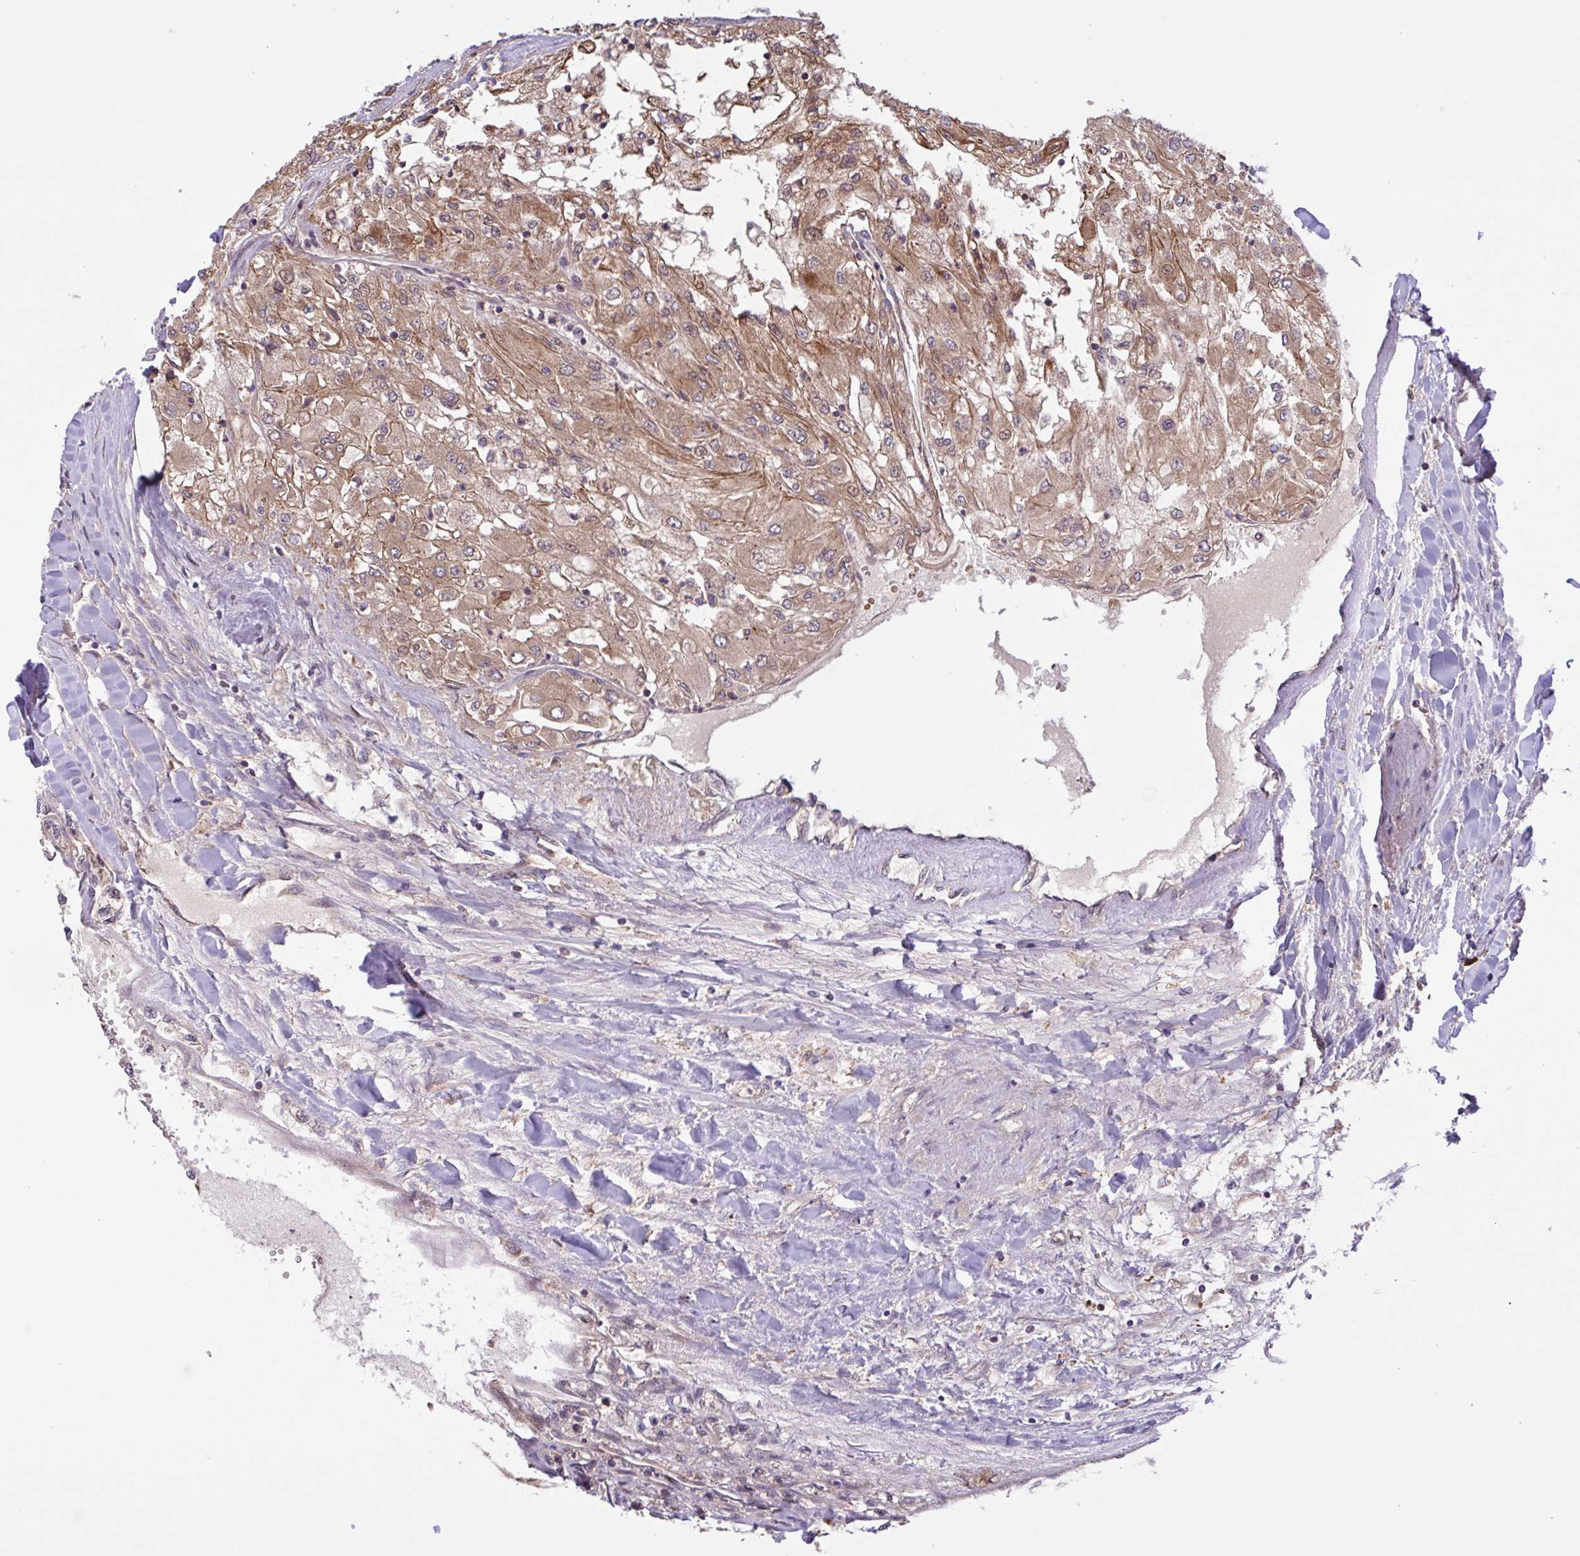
{"staining": {"intensity": "moderate", "quantity": ">75%", "location": "cytoplasmic/membranous"}, "tissue": "renal cancer", "cell_type": "Tumor cells", "image_type": "cancer", "snomed": [{"axis": "morphology", "description": "Adenocarcinoma, NOS"}, {"axis": "topography", "description": "Kidney"}], "caption": "Adenocarcinoma (renal) stained for a protein (brown) displays moderate cytoplasmic/membranous positive positivity in about >75% of tumor cells.", "gene": "INTS10", "patient": {"sex": "male", "age": 80}}